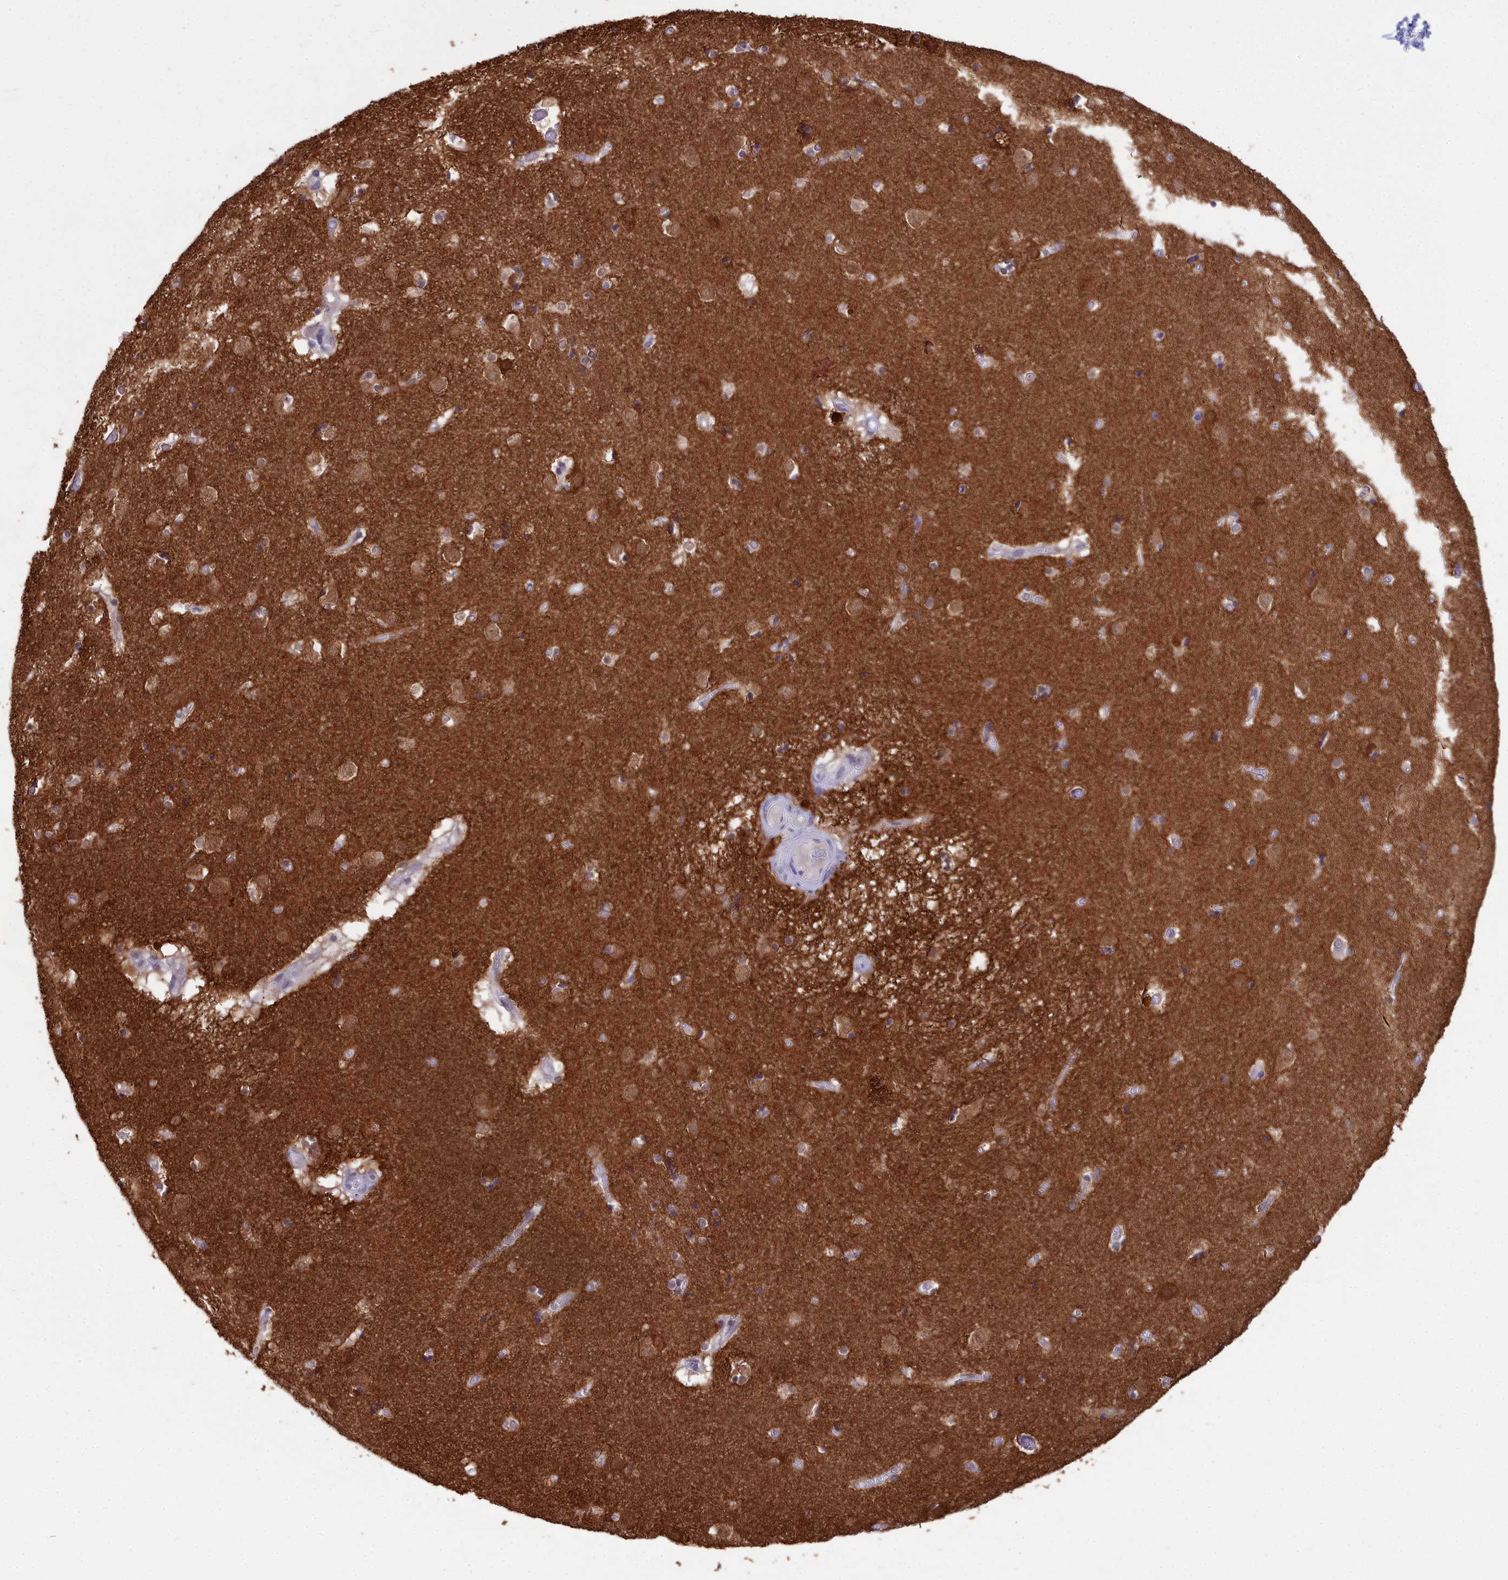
{"staining": {"intensity": "moderate", "quantity": "<25%", "location": "nuclear"}, "tissue": "caudate", "cell_type": "Glial cells", "image_type": "normal", "snomed": [{"axis": "morphology", "description": "Normal tissue, NOS"}, {"axis": "topography", "description": "Lateral ventricle wall"}], "caption": "Protein analysis of normal caudate demonstrates moderate nuclear staining in about <25% of glial cells. The staining was performed using DAB (3,3'-diaminobenzidine) to visualize the protein expression in brown, while the nuclei were stained in blue with hematoxylin (Magnification: 20x).", "gene": "MAP6", "patient": {"sex": "male", "age": 70}}